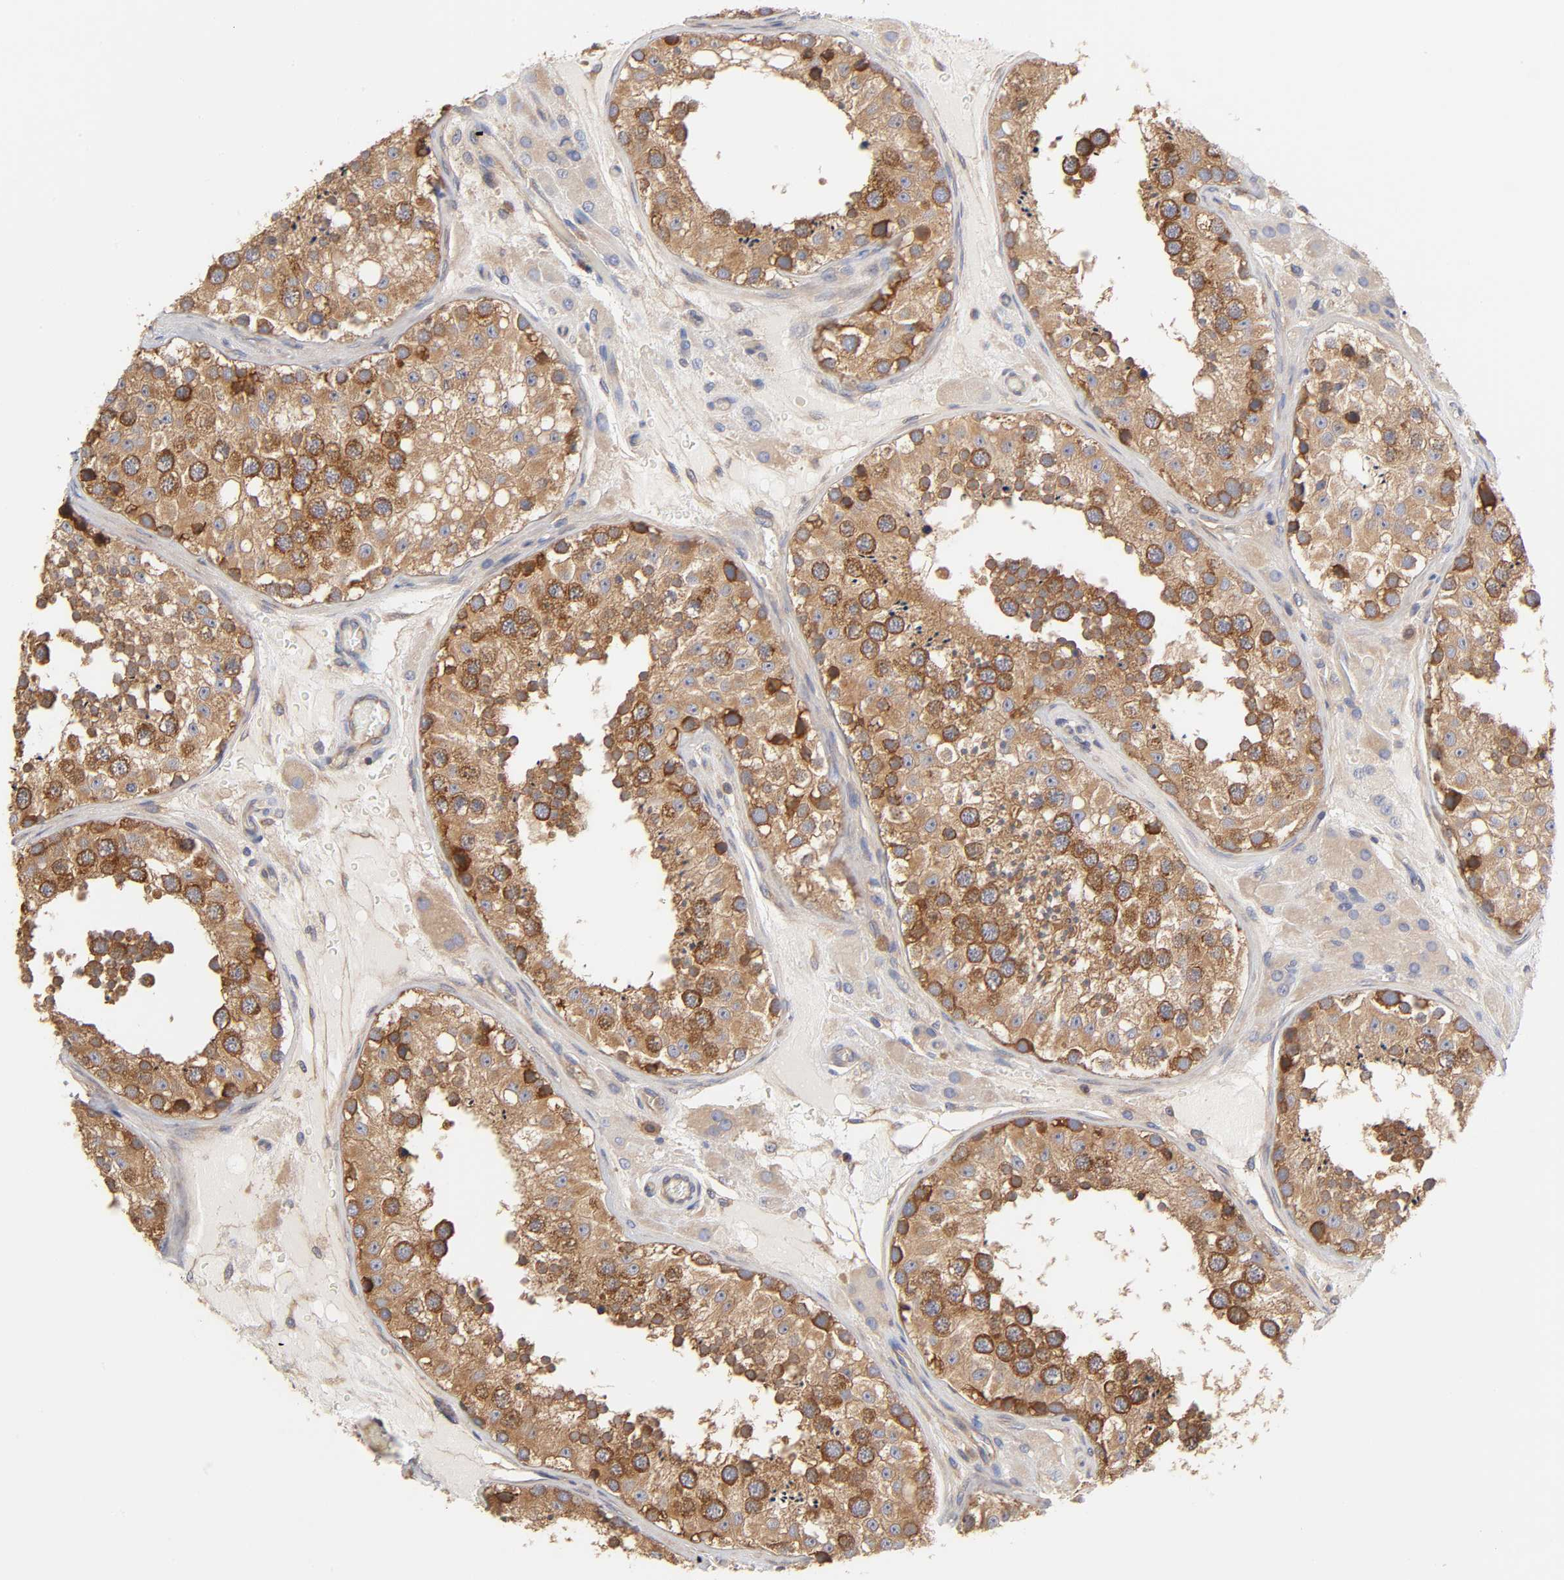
{"staining": {"intensity": "moderate", "quantity": ">75%", "location": "cytoplasmic/membranous"}, "tissue": "testis", "cell_type": "Cells in seminiferous ducts", "image_type": "normal", "snomed": [{"axis": "morphology", "description": "Normal tissue, NOS"}, {"axis": "topography", "description": "Testis"}], "caption": "Immunohistochemistry (IHC) micrograph of benign human testis stained for a protein (brown), which reveals medium levels of moderate cytoplasmic/membranous expression in approximately >75% of cells in seminiferous ducts.", "gene": "STRN3", "patient": {"sex": "male", "age": 26}}